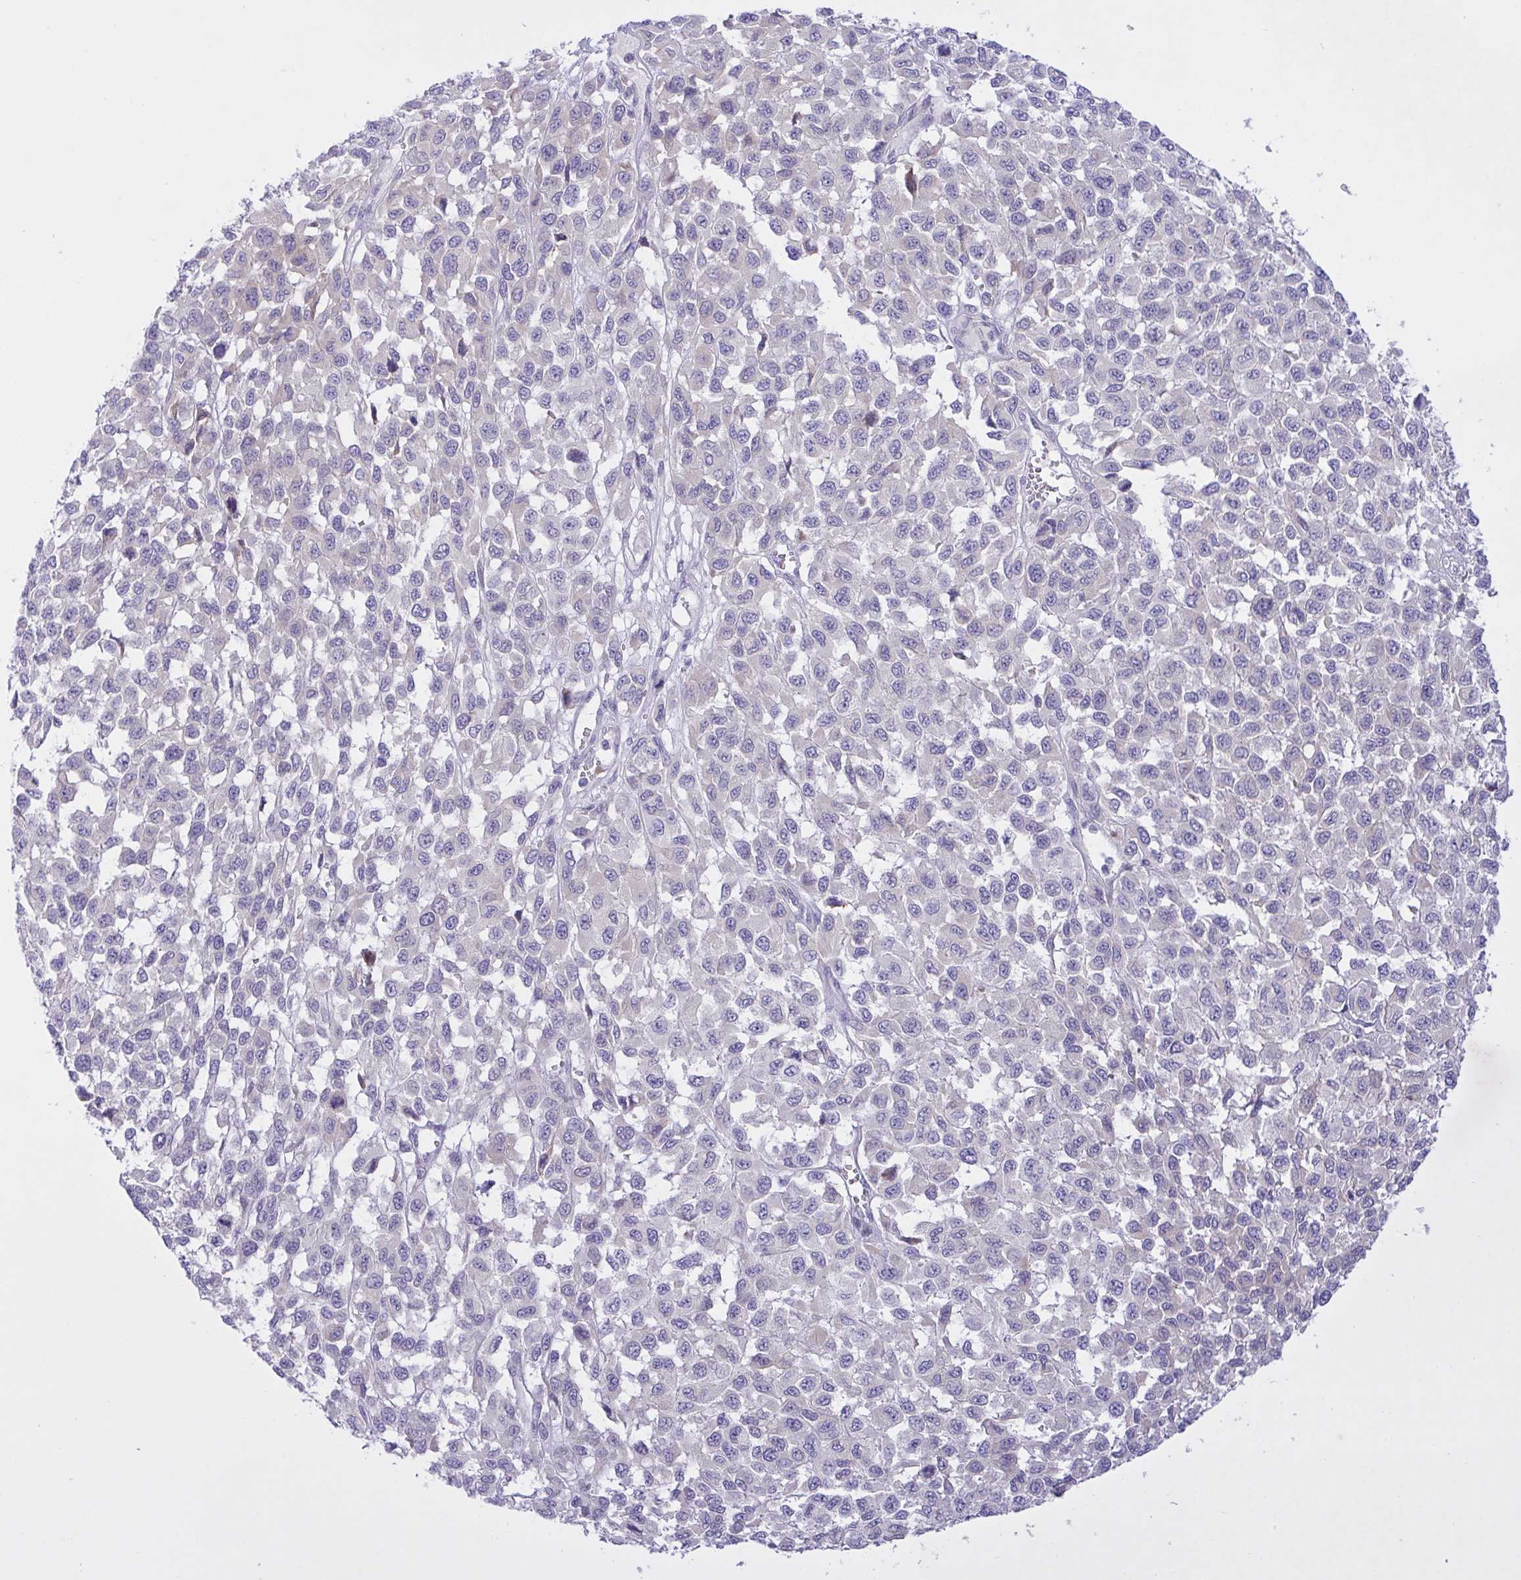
{"staining": {"intensity": "negative", "quantity": "none", "location": "none"}, "tissue": "melanoma", "cell_type": "Tumor cells", "image_type": "cancer", "snomed": [{"axis": "morphology", "description": "Malignant melanoma, NOS"}, {"axis": "topography", "description": "Skin"}], "caption": "IHC photomicrograph of neoplastic tissue: human malignant melanoma stained with DAB (3,3'-diaminobenzidine) reveals no significant protein expression in tumor cells.", "gene": "FAM86B1", "patient": {"sex": "male", "age": 62}}